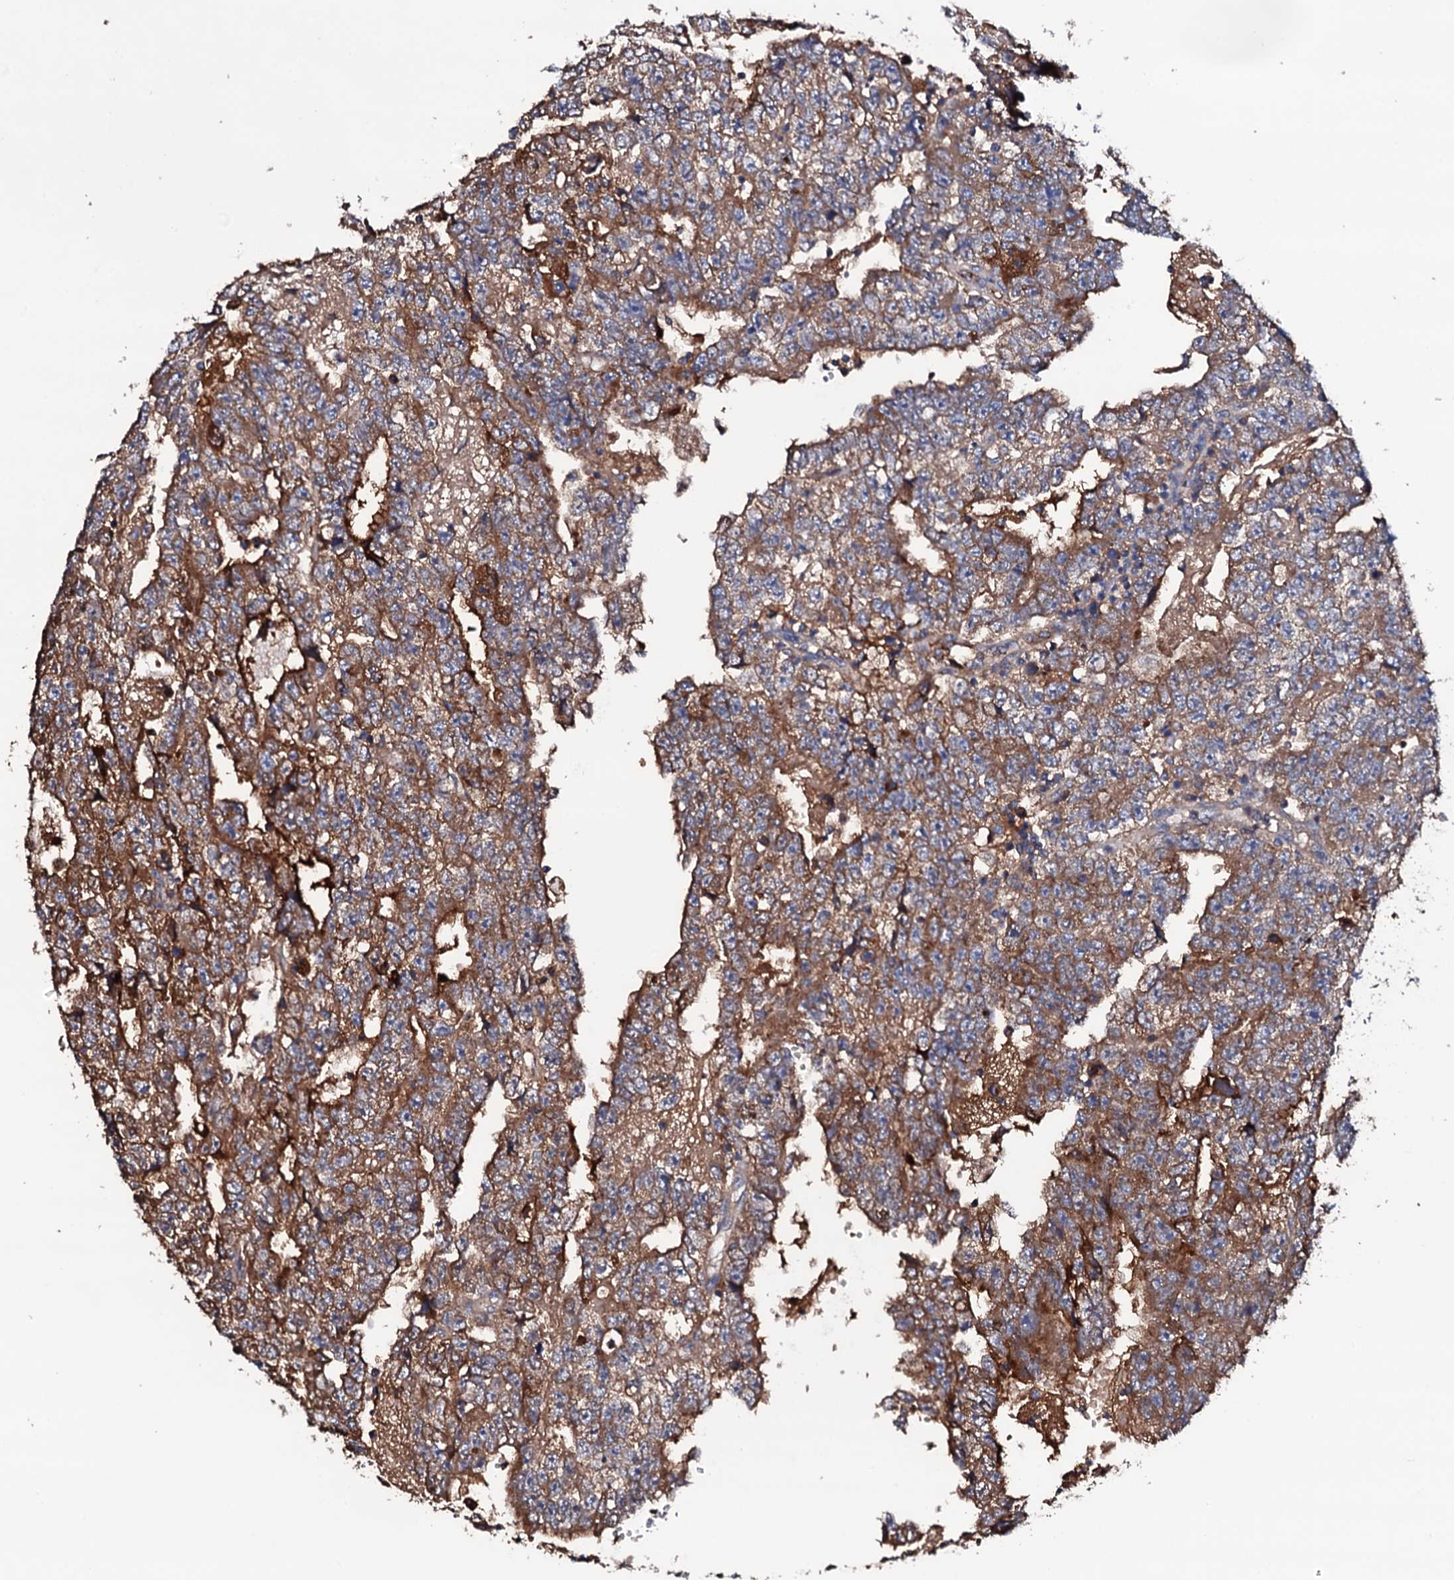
{"staining": {"intensity": "moderate", "quantity": ">75%", "location": "cytoplasmic/membranous"}, "tissue": "testis cancer", "cell_type": "Tumor cells", "image_type": "cancer", "snomed": [{"axis": "morphology", "description": "Carcinoma, Embryonal, NOS"}, {"axis": "topography", "description": "Testis"}], "caption": "A brown stain highlights moderate cytoplasmic/membranous positivity of a protein in human testis cancer tumor cells.", "gene": "TCAF2", "patient": {"sex": "male", "age": 25}}